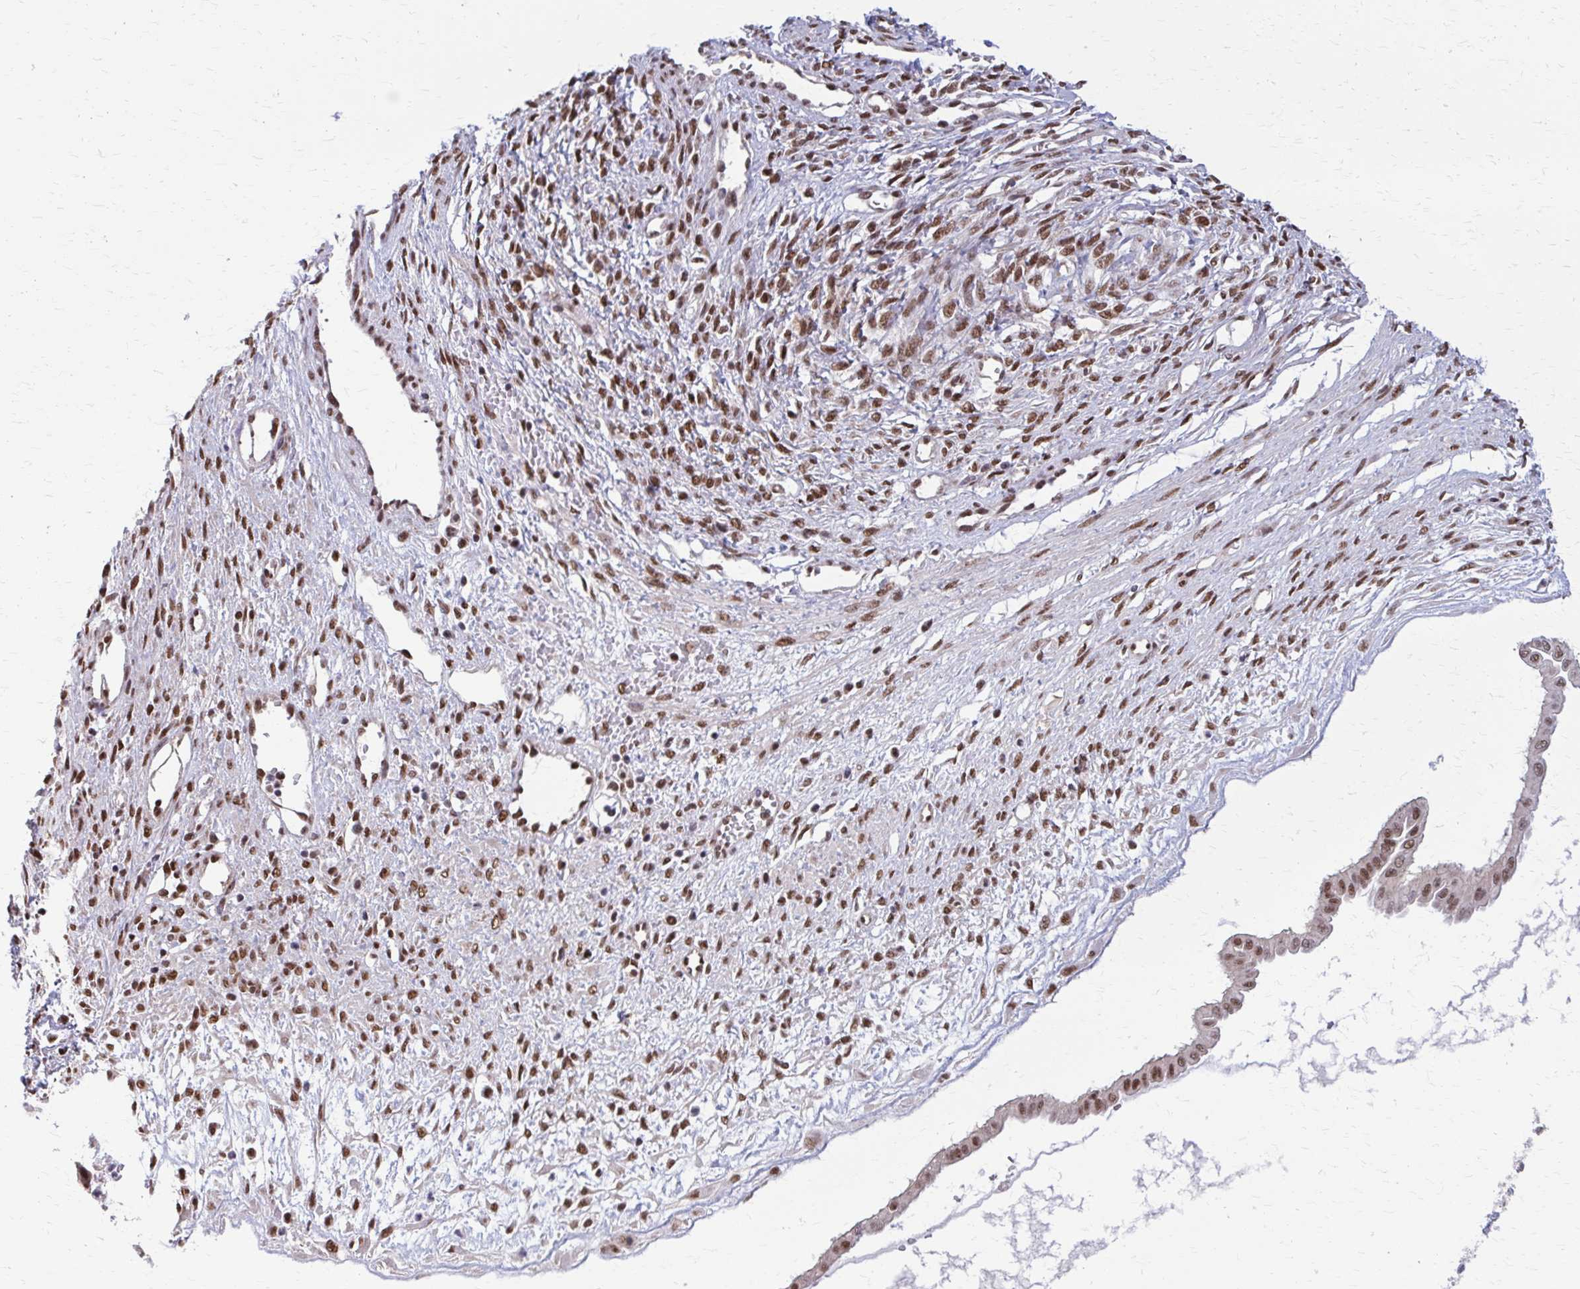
{"staining": {"intensity": "moderate", "quantity": "25%-75%", "location": "nuclear"}, "tissue": "ovarian cancer", "cell_type": "Tumor cells", "image_type": "cancer", "snomed": [{"axis": "morphology", "description": "Cystadenocarcinoma, mucinous, NOS"}, {"axis": "topography", "description": "Ovary"}], "caption": "Immunohistochemistry micrograph of human mucinous cystadenocarcinoma (ovarian) stained for a protein (brown), which shows medium levels of moderate nuclear positivity in about 25%-75% of tumor cells.", "gene": "TTF1", "patient": {"sex": "female", "age": 73}}